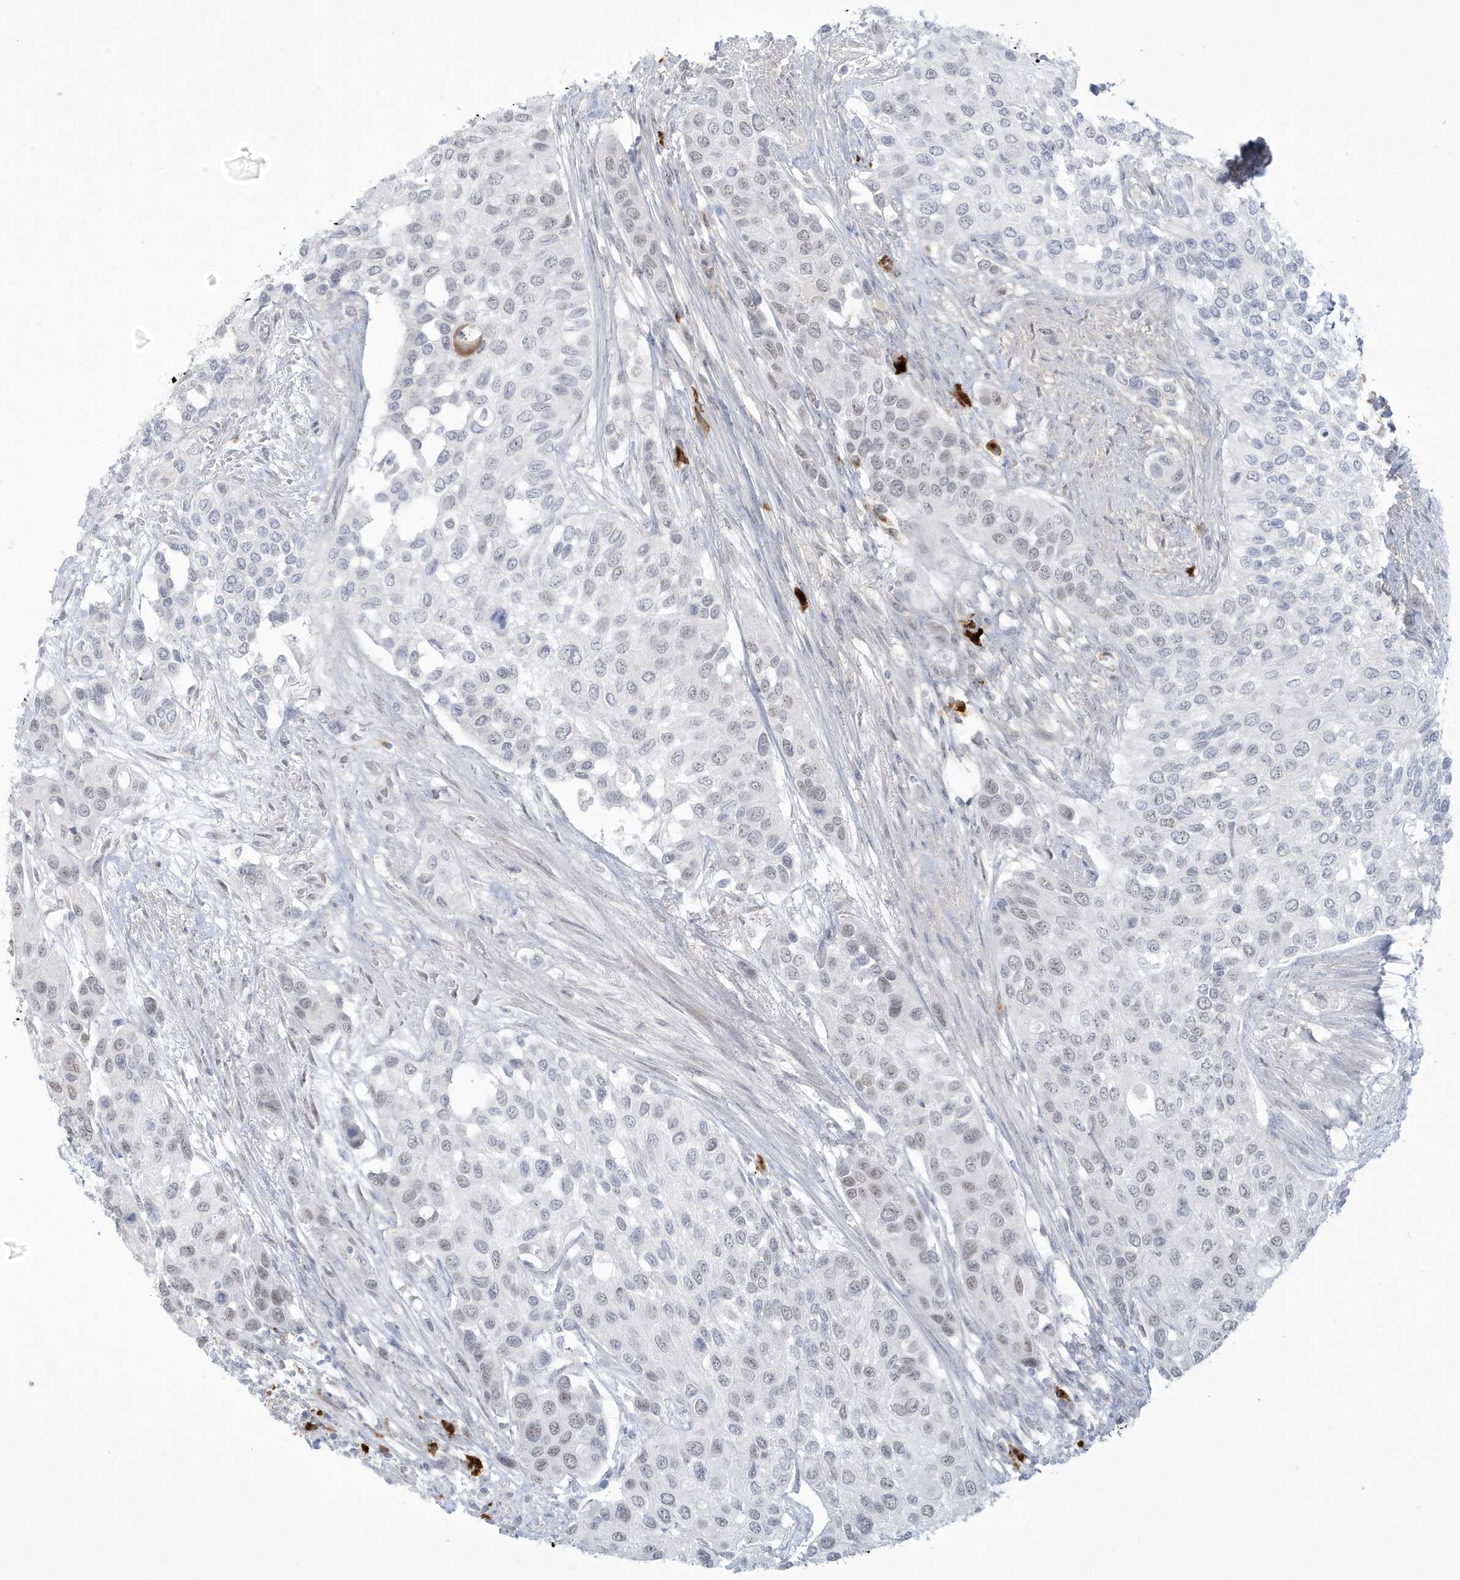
{"staining": {"intensity": "negative", "quantity": "none", "location": "none"}, "tissue": "urothelial cancer", "cell_type": "Tumor cells", "image_type": "cancer", "snomed": [{"axis": "morphology", "description": "Normal tissue, NOS"}, {"axis": "morphology", "description": "Urothelial carcinoma, High grade"}, {"axis": "topography", "description": "Vascular tissue"}, {"axis": "topography", "description": "Urinary bladder"}], "caption": "Micrograph shows no significant protein positivity in tumor cells of urothelial carcinoma (high-grade). Nuclei are stained in blue.", "gene": "HERC6", "patient": {"sex": "female", "age": 56}}